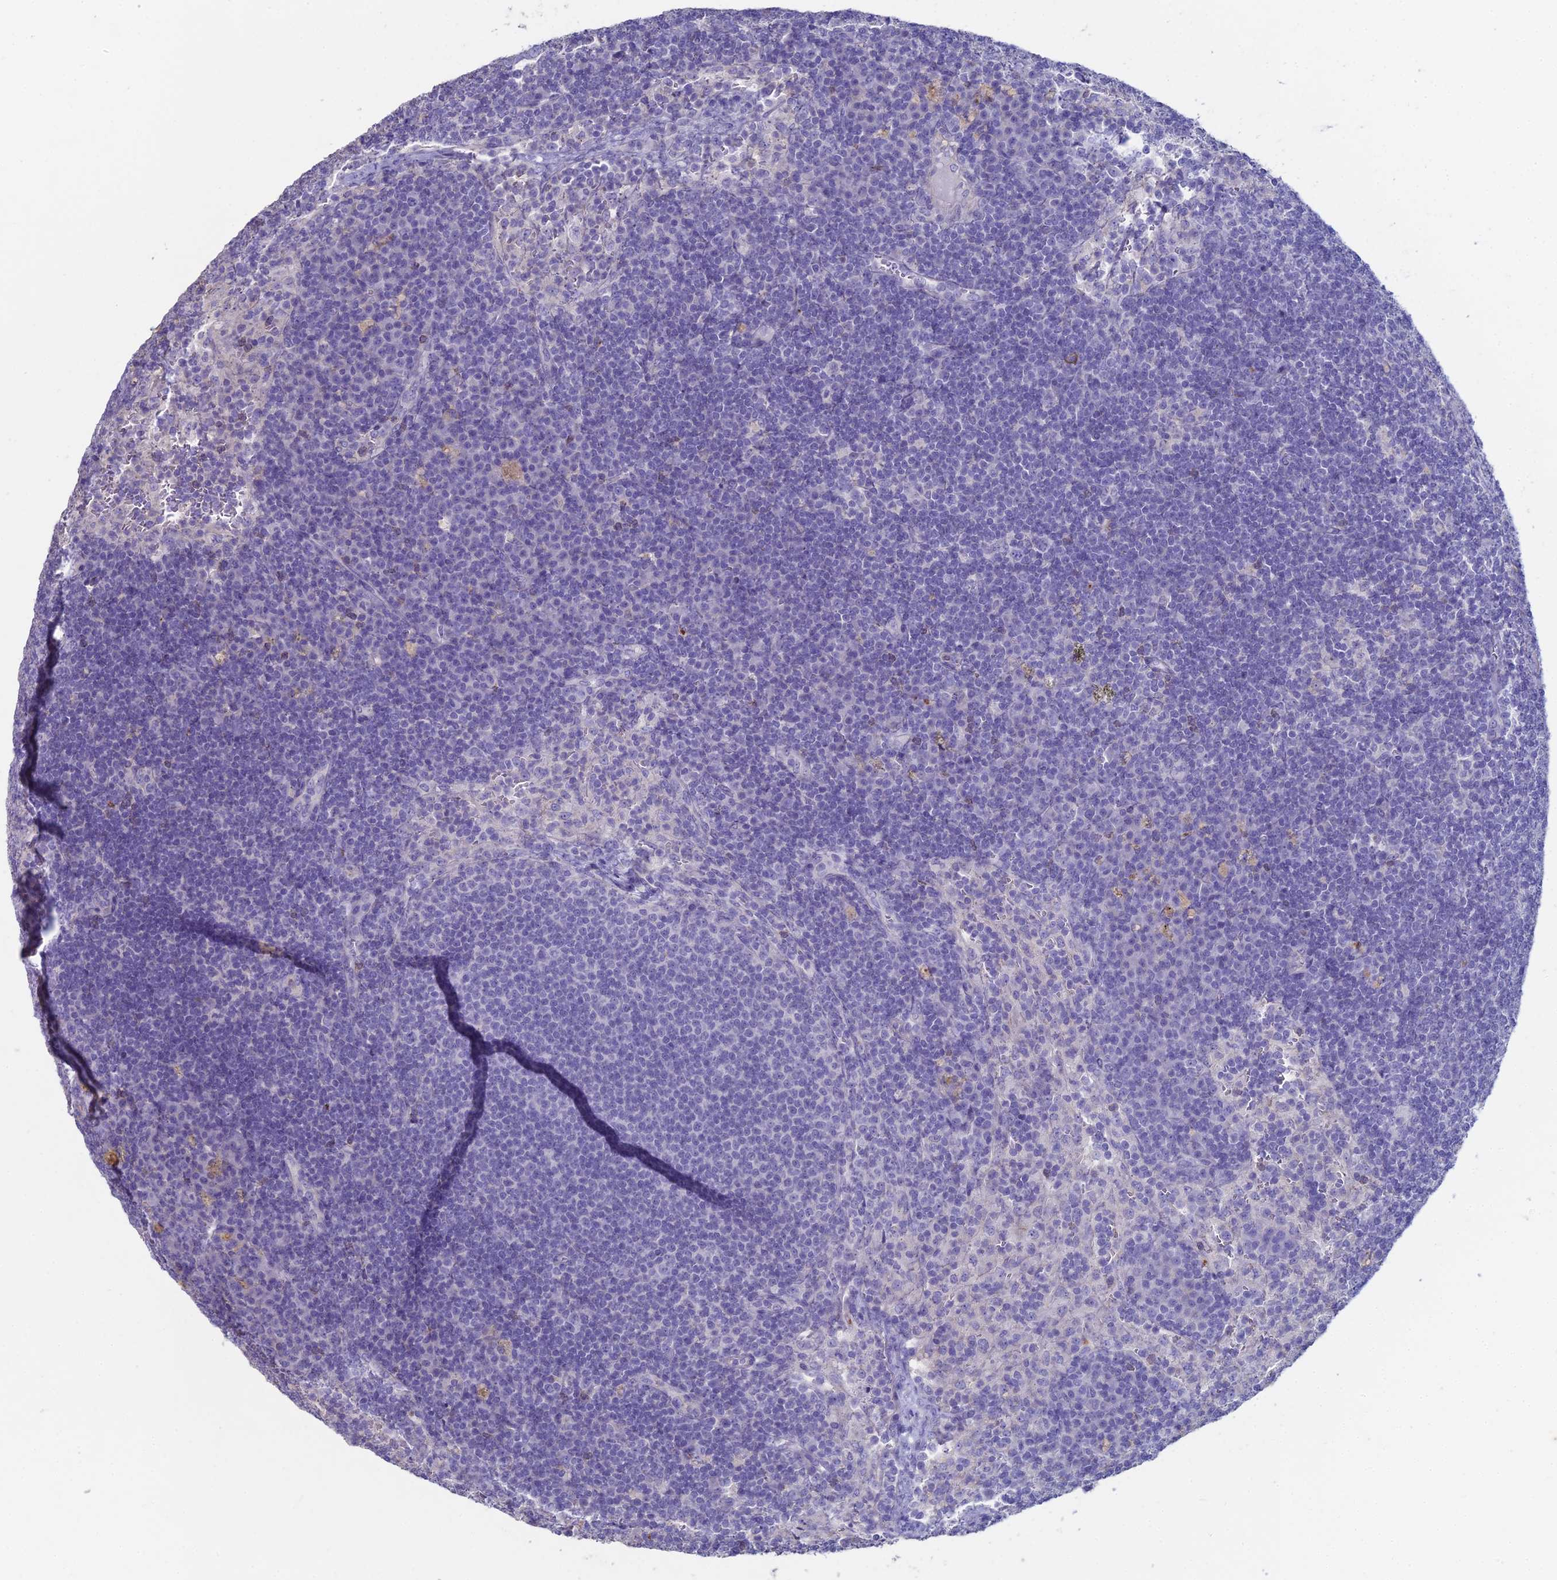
{"staining": {"intensity": "negative", "quantity": "none", "location": "none"}, "tissue": "lymph node", "cell_type": "Germinal center cells", "image_type": "normal", "snomed": [{"axis": "morphology", "description": "Normal tissue, NOS"}, {"axis": "topography", "description": "Lymph node"}], "caption": "Lymph node stained for a protein using immunohistochemistry (IHC) shows no positivity germinal center cells.", "gene": "NCAM1", "patient": {"sex": "female", "age": 70}}